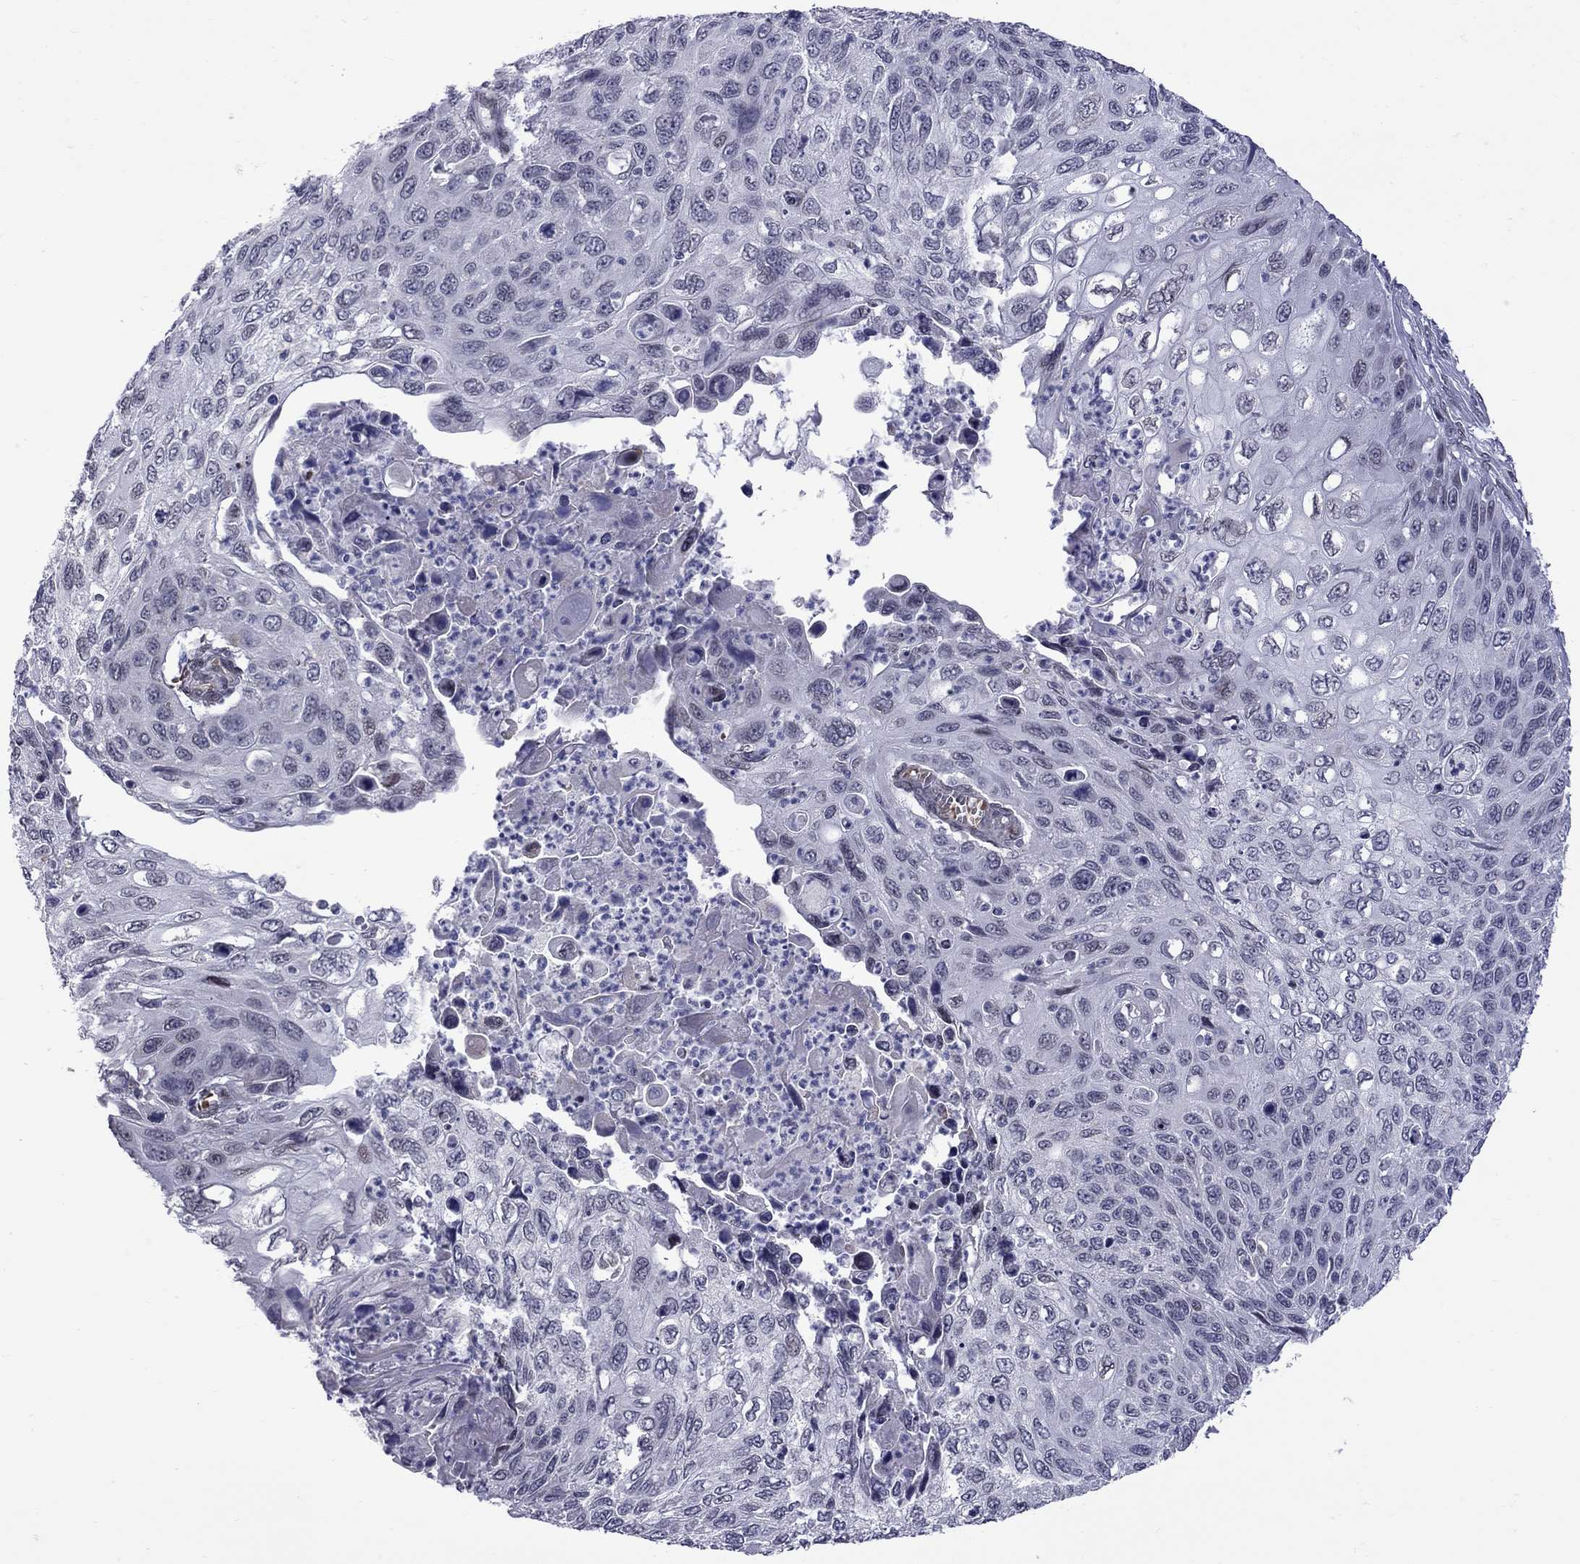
{"staining": {"intensity": "negative", "quantity": "none", "location": "none"}, "tissue": "cervical cancer", "cell_type": "Tumor cells", "image_type": "cancer", "snomed": [{"axis": "morphology", "description": "Squamous cell carcinoma, NOS"}, {"axis": "topography", "description": "Cervix"}], "caption": "DAB (3,3'-diaminobenzidine) immunohistochemical staining of human cervical squamous cell carcinoma shows no significant staining in tumor cells.", "gene": "CLTCL1", "patient": {"sex": "female", "age": 70}}